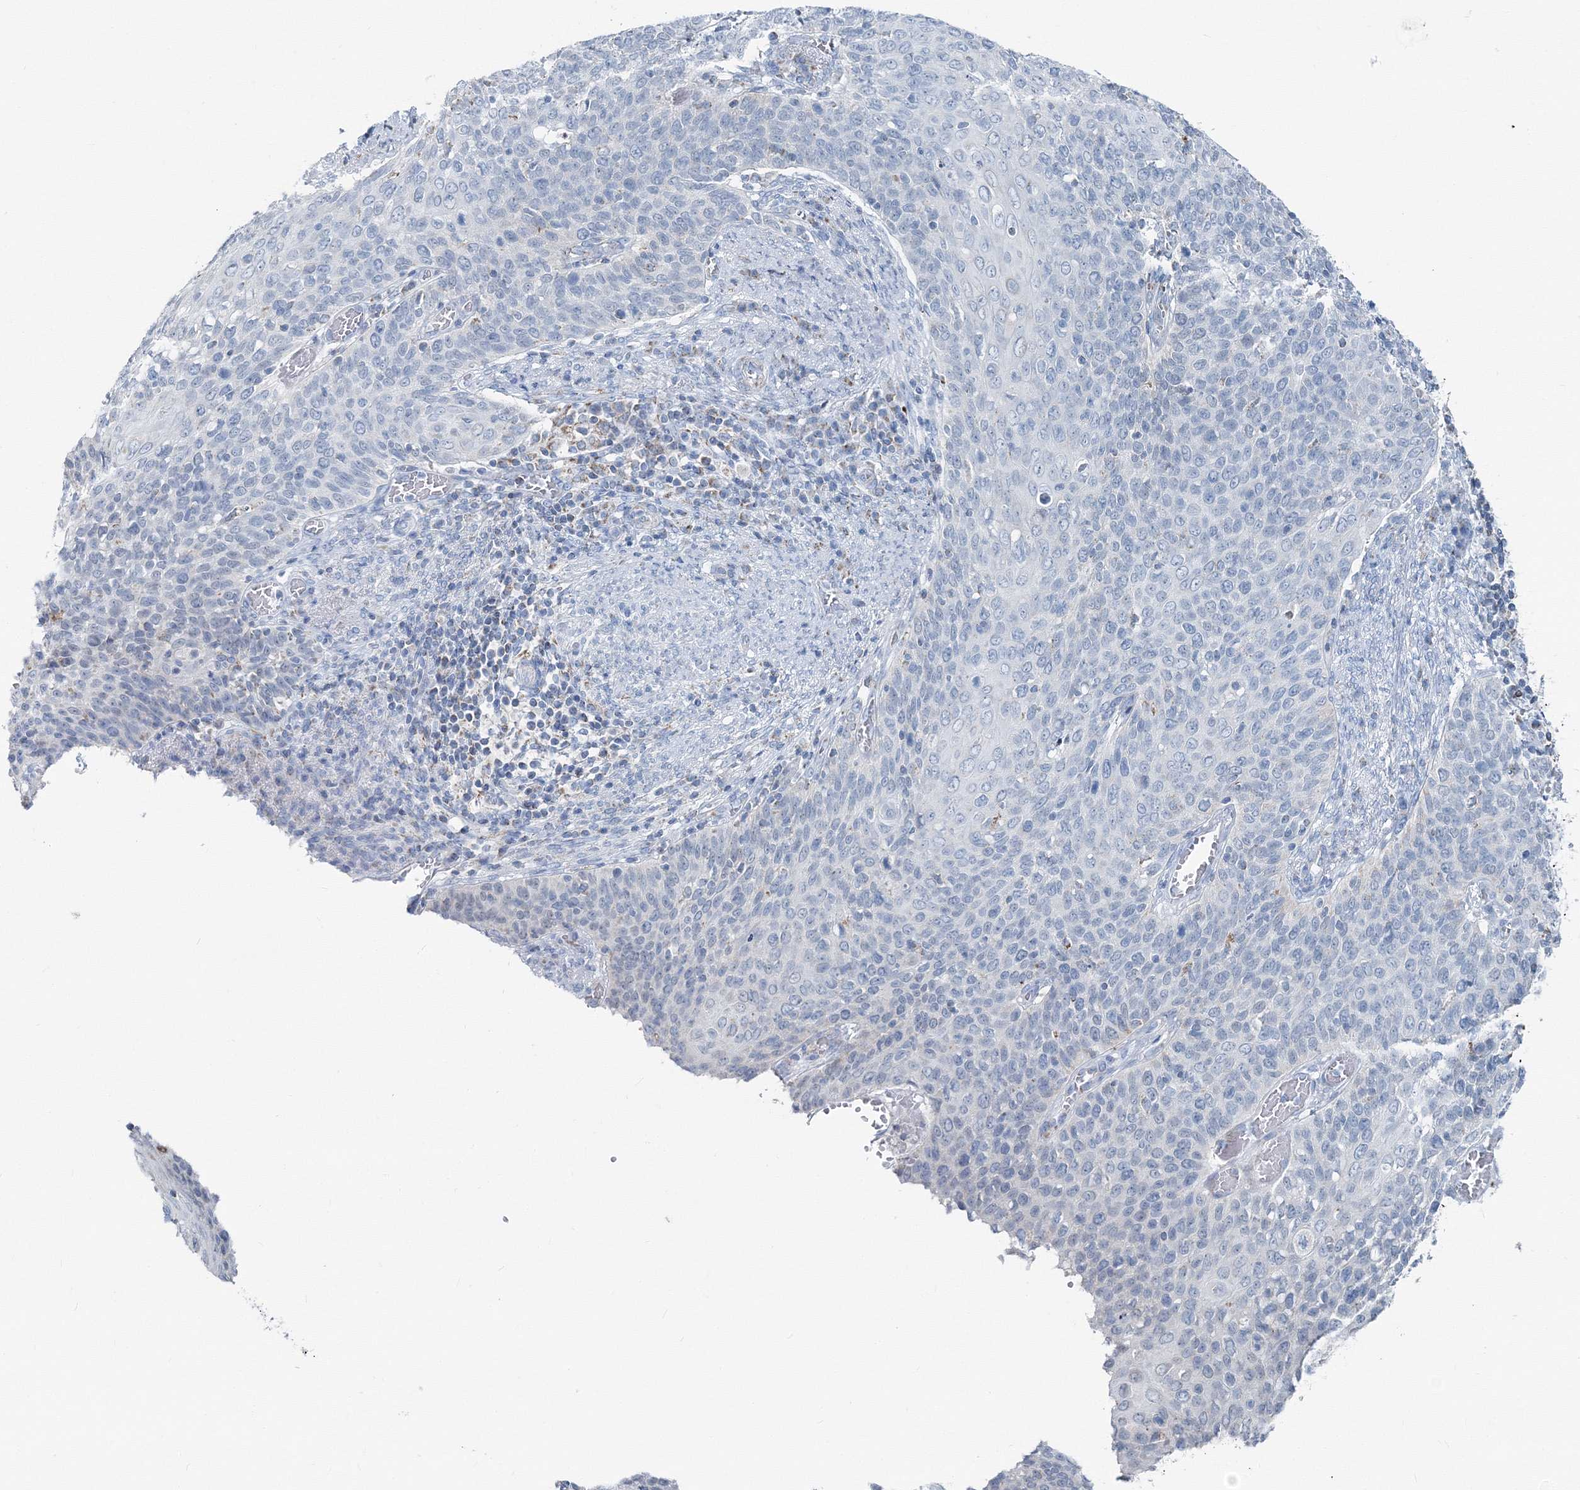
{"staining": {"intensity": "negative", "quantity": "none", "location": "none"}, "tissue": "cervical cancer", "cell_type": "Tumor cells", "image_type": "cancer", "snomed": [{"axis": "morphology", "description": "Squamous cell carcinoma, NOS"}, {"axis": "topography", "description": "Cervix"}], "caption": "This is an IHC micrograph of cervical cancer. There is no expression in tumor cells.", "gene": "GABARAPL2", "patient": {"sex": "female", "age": 39}}